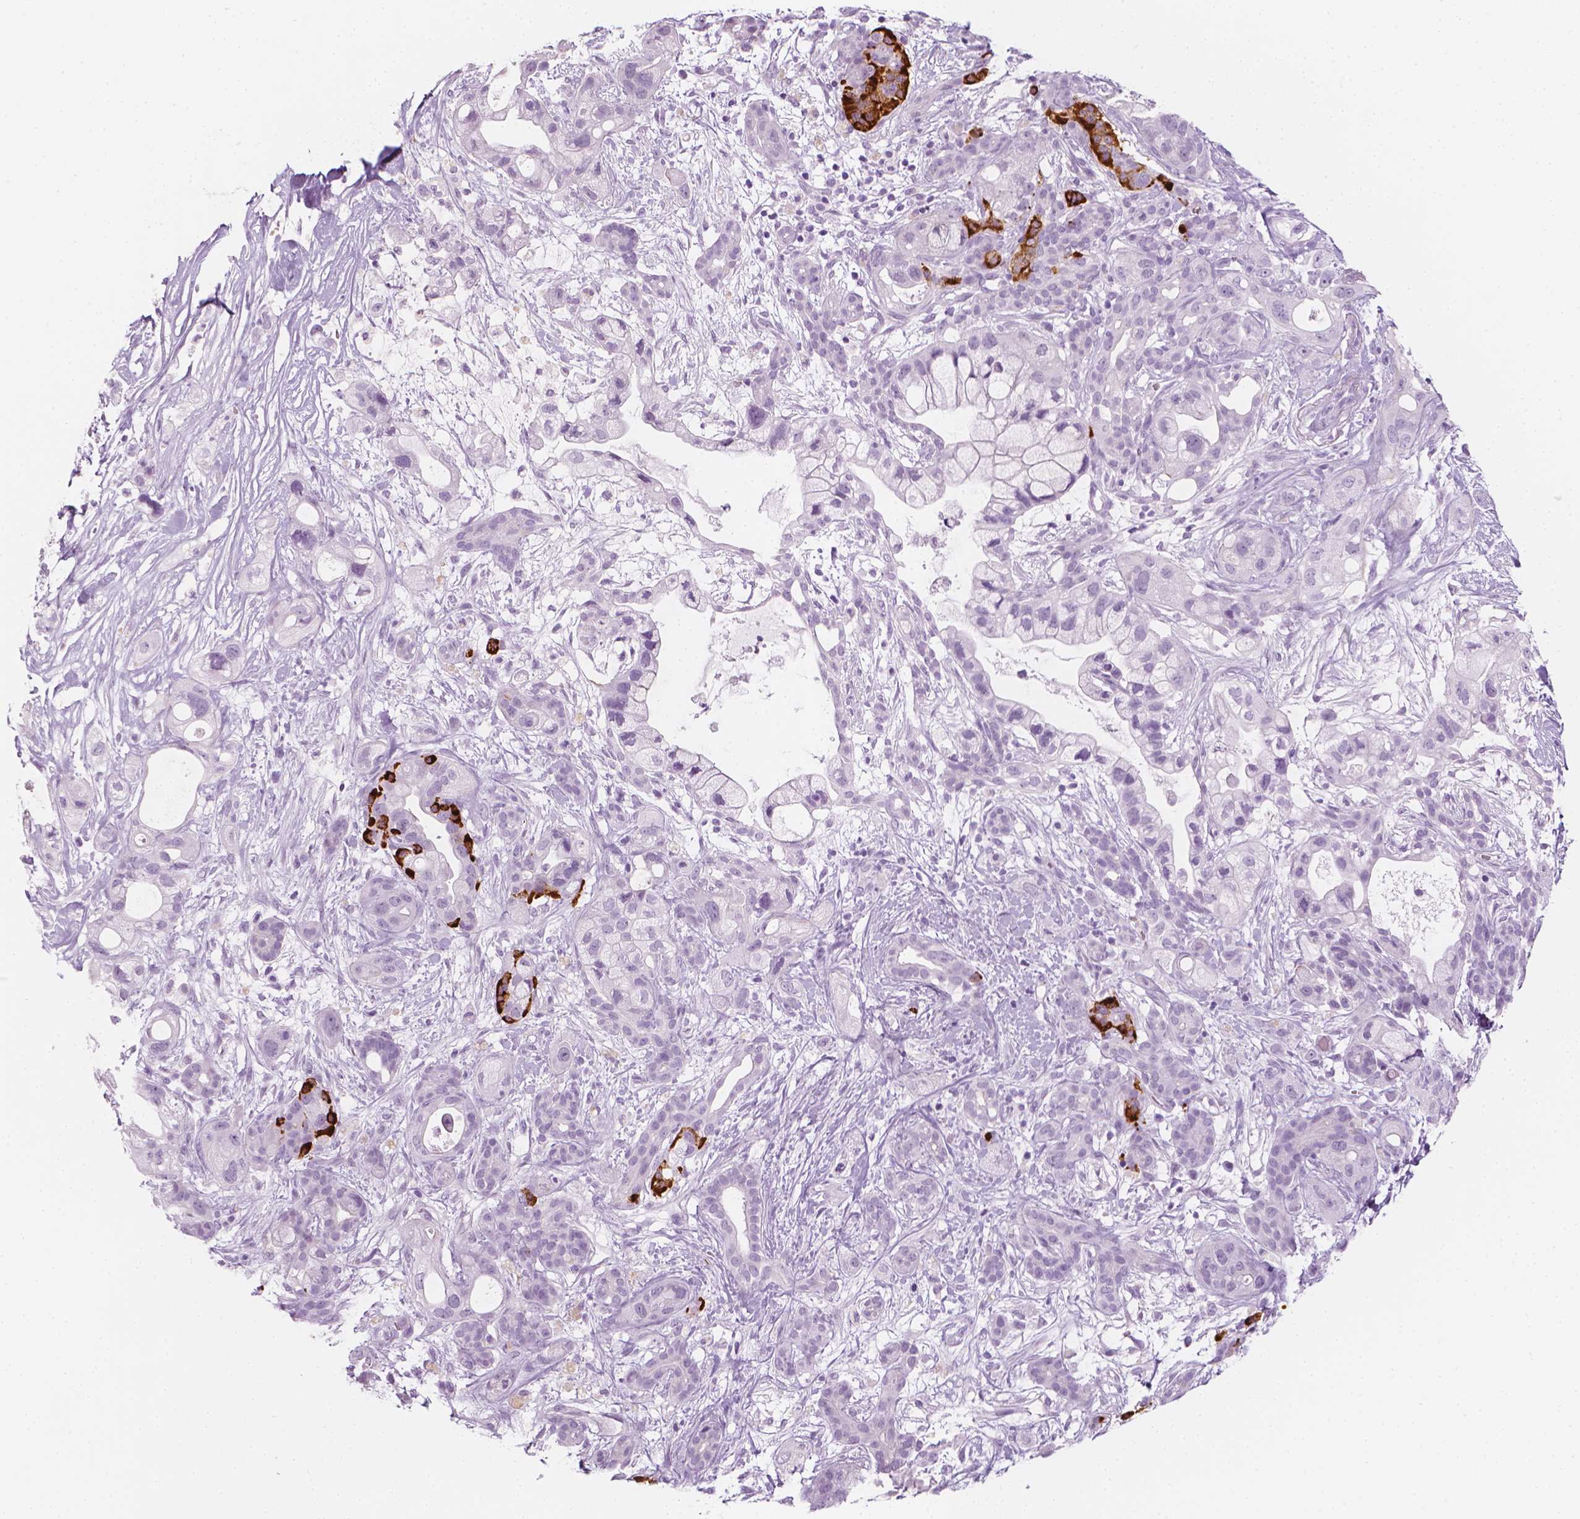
{"staining": {"intensity": "negative", "quantity": "none", "location": "none"}, "tissue": "pancreatic cancer", "cell_type": "Tumor cells", "image_type": "cancer", "snomed": [{"axis": "morphology", "description": "Adenocarcinoma, NOS"}, {"axis": "topography", "description": "Pancreas"}], "caption": "Tumor cells show no significant protein positivity in pancreatic cancer (adenocarcinoma). (Immunohistochemistry (ihc), brightfield microscopy, high magnification).", "gene": "SCG3", "patient": {"sex": "male", "age": 44}}